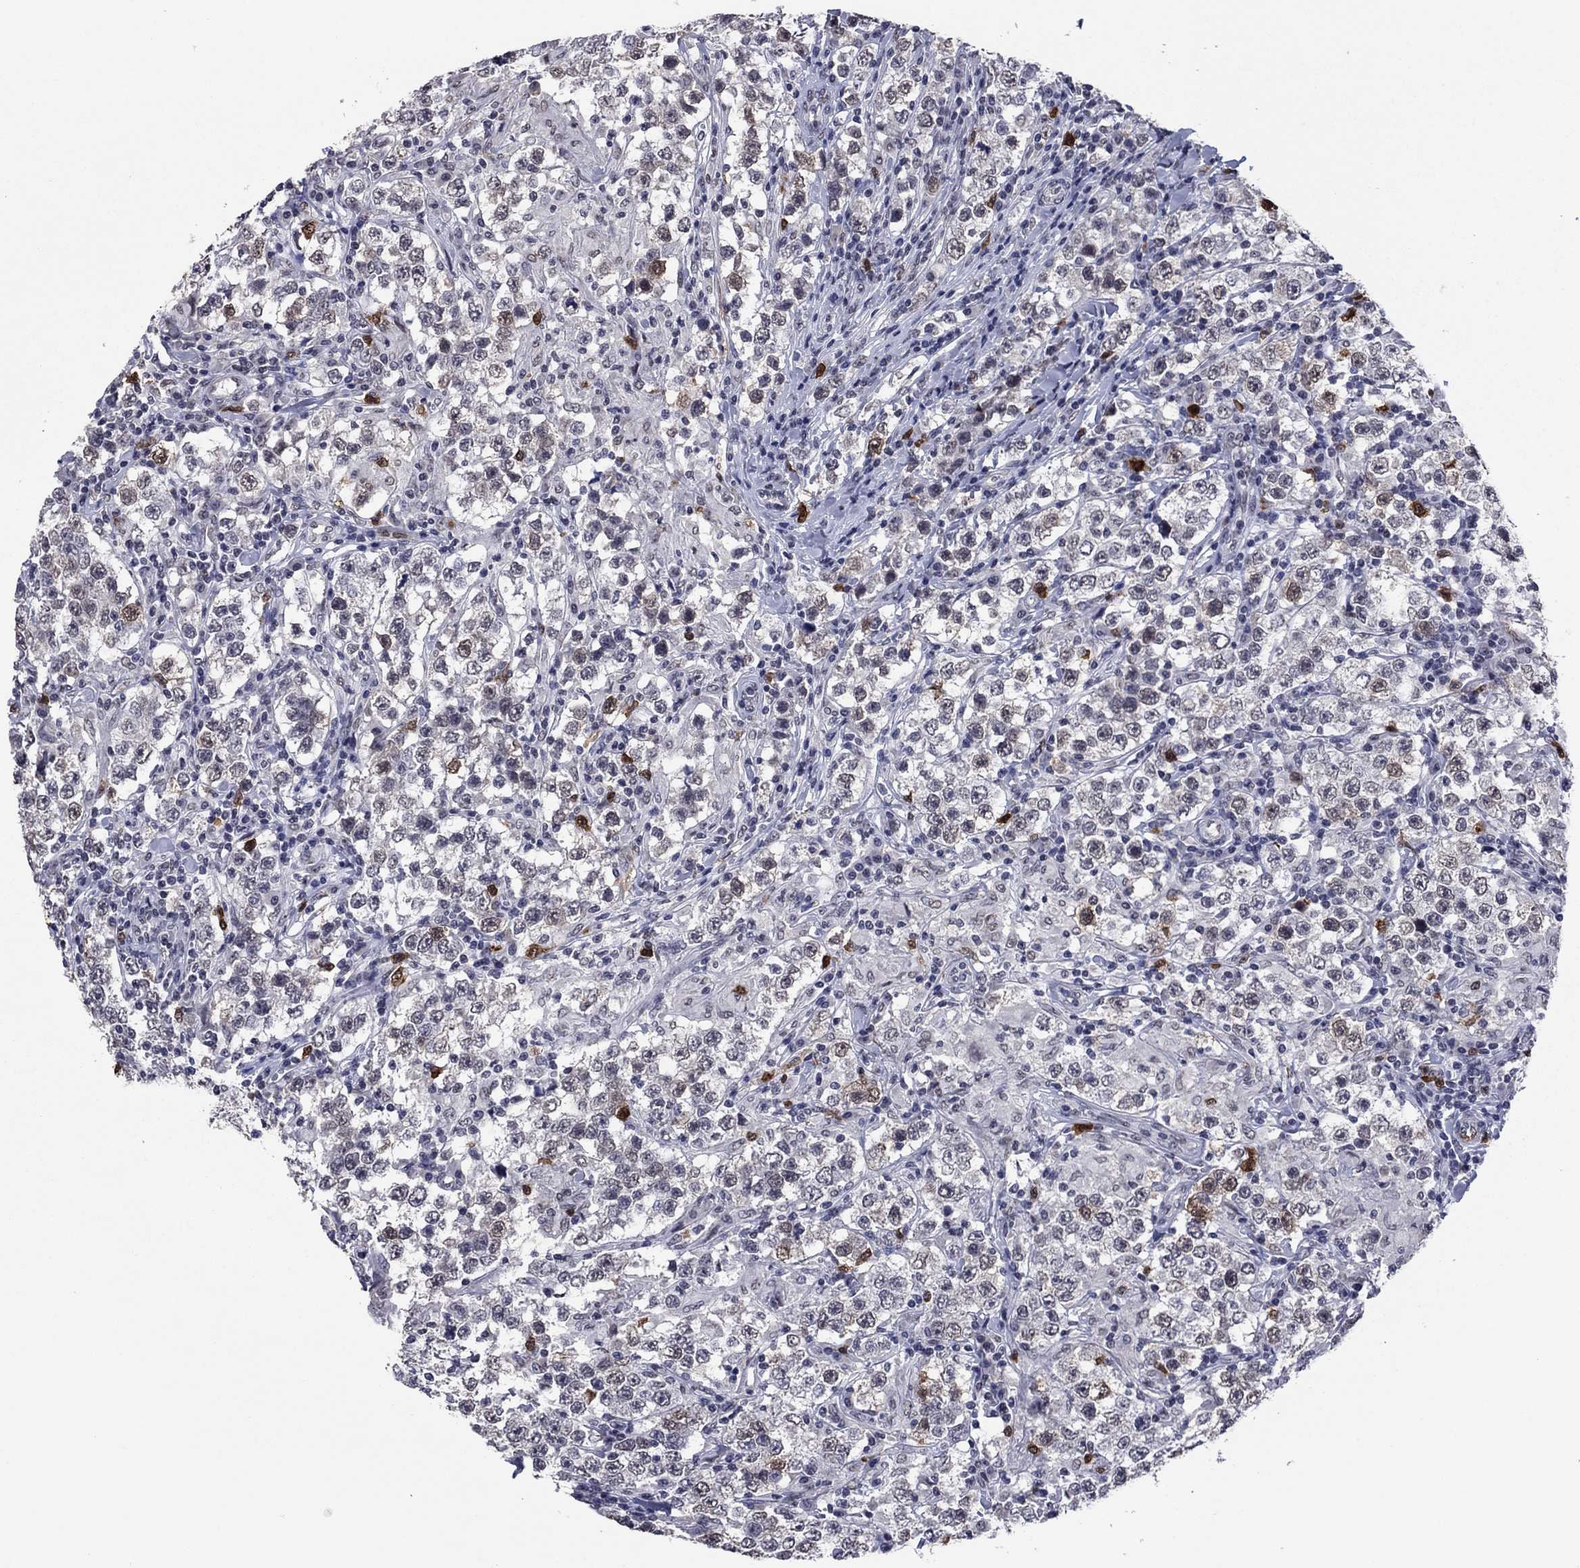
{"staining": {"intensity": "negative", "quantity": "none", "location": "none"}, "tissue": "testis cancer", "cell_type": "Tumor cells", "image_type": "cancer", "snomed": [{"axis": "morphology", "description": "Seminoma, NOS"}, {"axis": "morphology", "description": "Carcinoma, Embryonal, NOS"}, {"axis": "topography", "description": "Testis"}], "caption": "Immunohistochemistry (IHC) micrograph of testis cancer stained for a protein (brown), which displays no positivity in tumor cells.", "gene": "TYMS", "patient": {"sex": "male", "age": 41}}